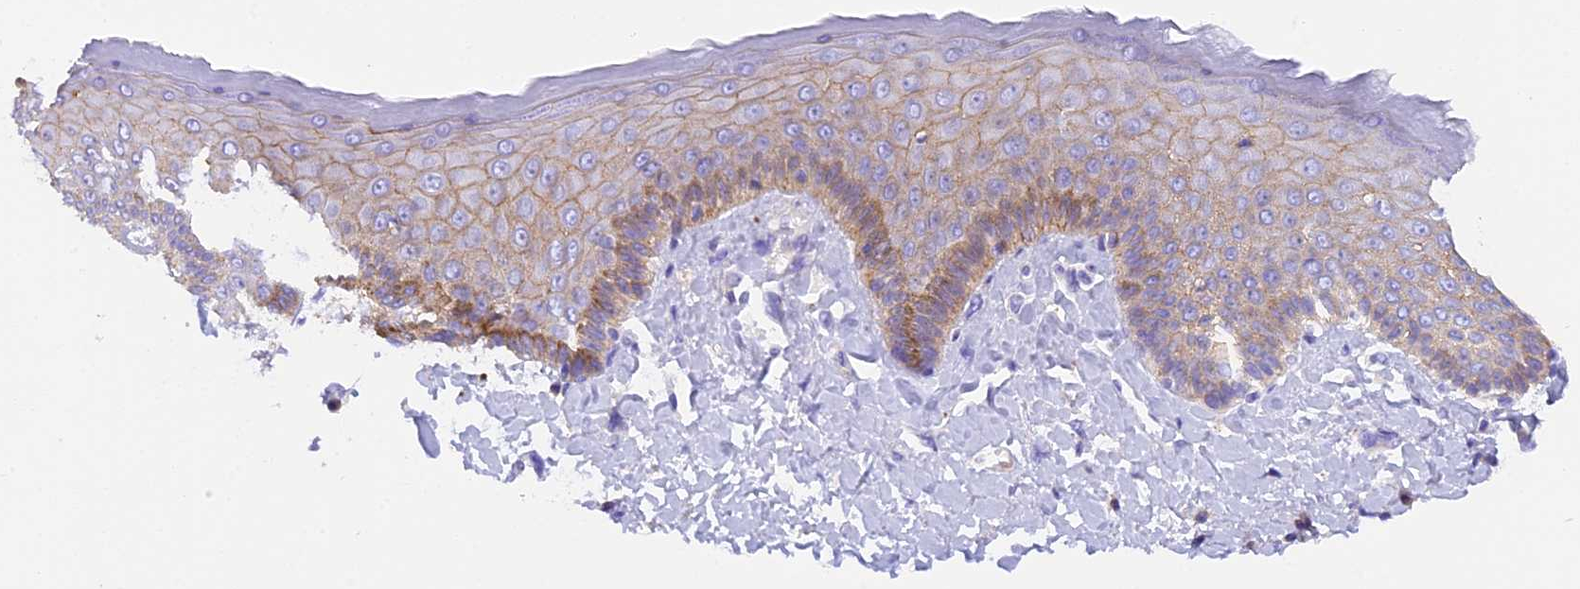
{"staining": {"intensity": "moderate", "quantity": "<25%", "location": "cytoplasmic/membranous"}, "tissue": "skin", "cell_type": "Epidermal cells", "image_type": "normal", "snomed": [{"axis": "morphology", "description": "Normal tissue, NOS"}, {"axis": "topography", "description": "Anal"}], "caption": "Protein expression analysis of benign skin reveals moderate cytoplasmic/membranous positivity in approximately <25% of epidermal cells. (IHC, brightfield microscopy, high magnification).", "gene": "FAM193A", "patient": {"sex": "male", "age": 69}}